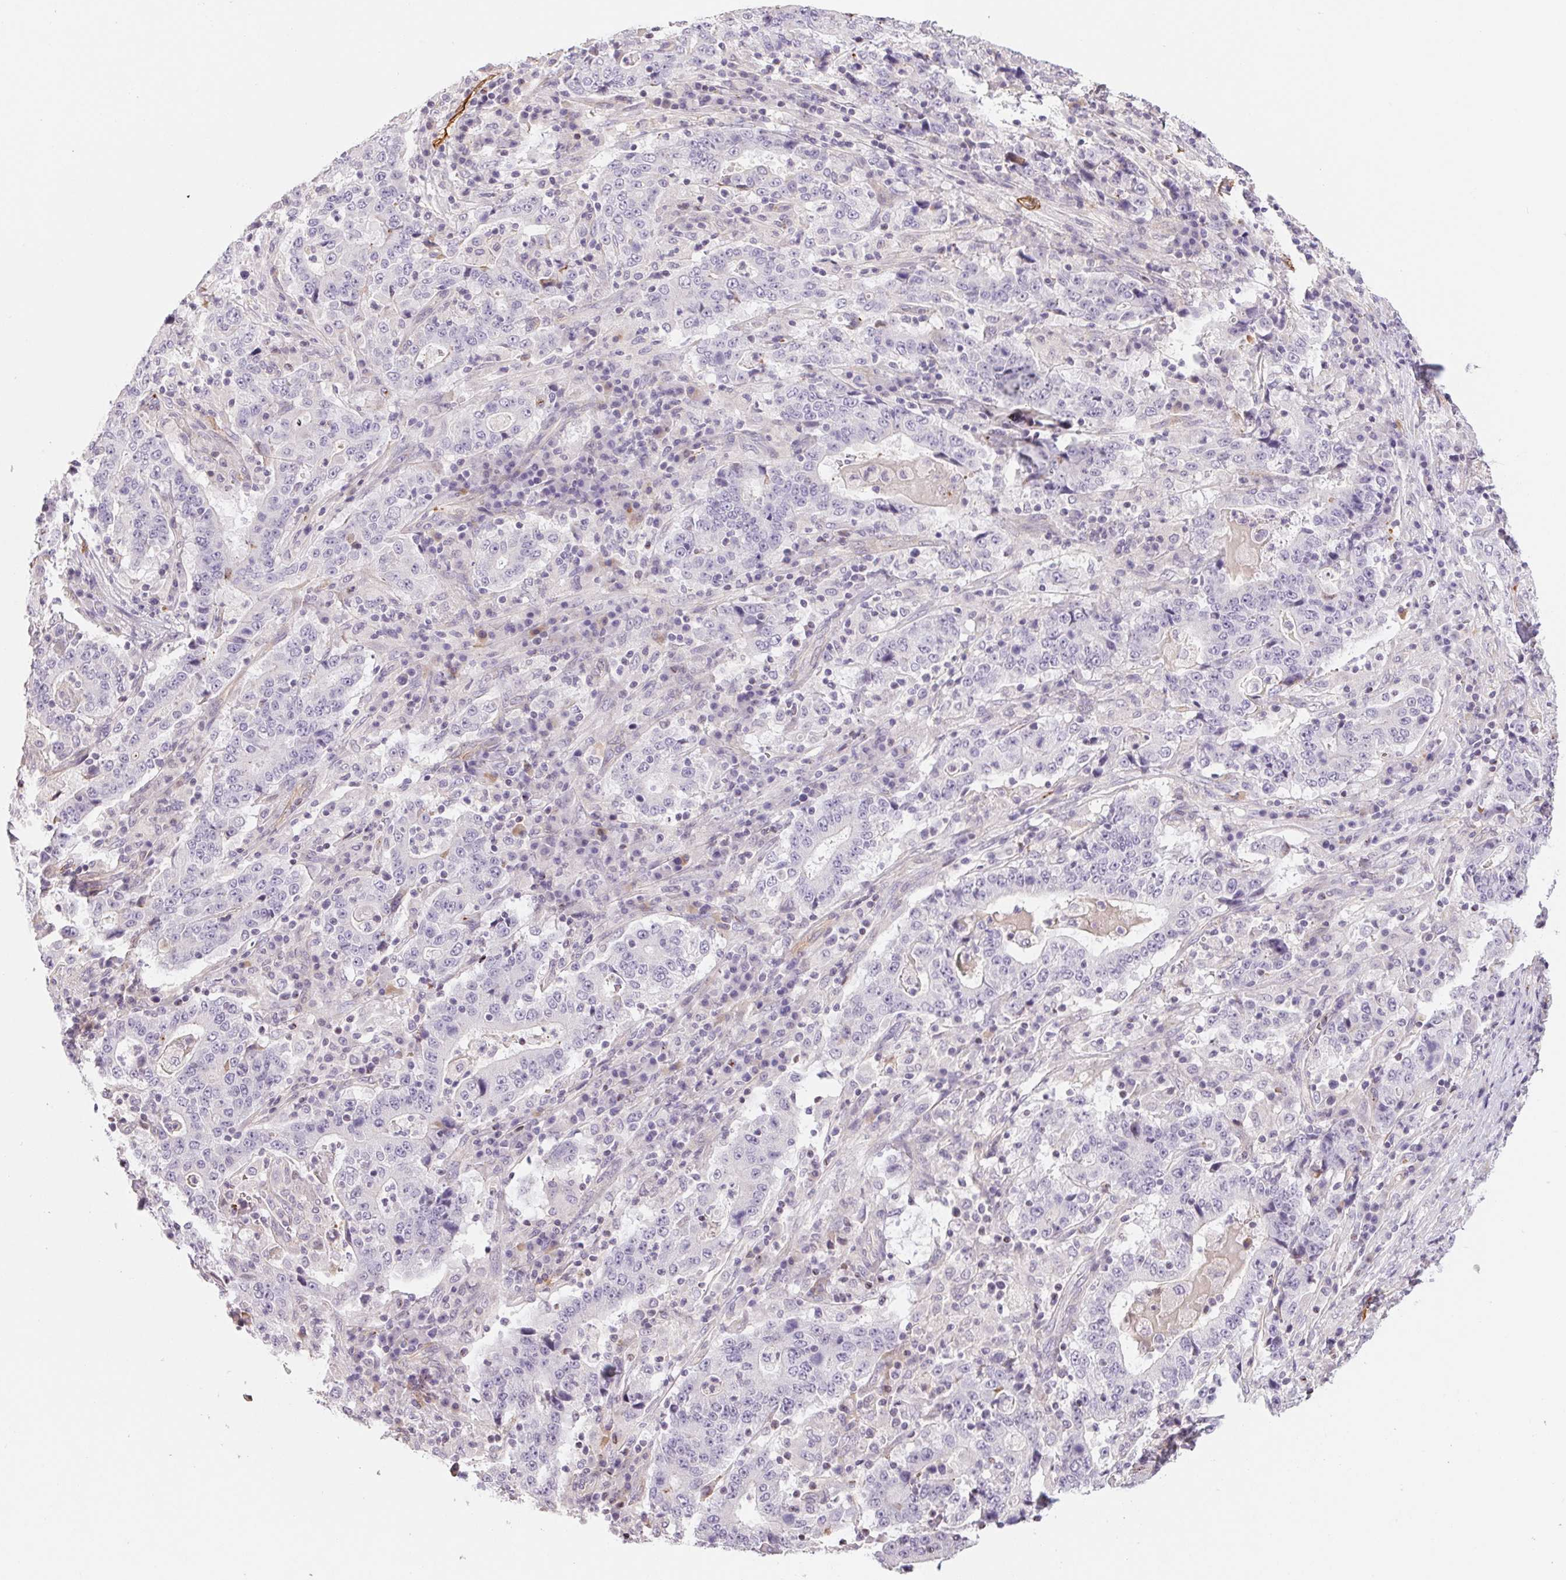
{"staining": {"intensity": "negative", "quantity": "none", "location": "none"}, "tissue": "stomach cancer", "cell_type": "Tumor cells", "image_type": "cancer", "snomed": [{"axis": "morphology", "description": "Normal tissue, NOS"}, {"axis": "morphology", "description": "Adenocarcinoma, NOS"}, {"axis": "topography", "description": "Stomach, upper"}, {"axis": "topography", "description": "Stomach"}], "caption": "Immunohistochemistry (IHC) of human adenocarcinoma (stomach) exhibits no positivity in tumor cells. (DAB immunohistochemistry (IHC) visualized using brightfield microscopy, high magnification).", "gene": "ANKRD13B", "patient": {"sex": "male", "age": 59}}